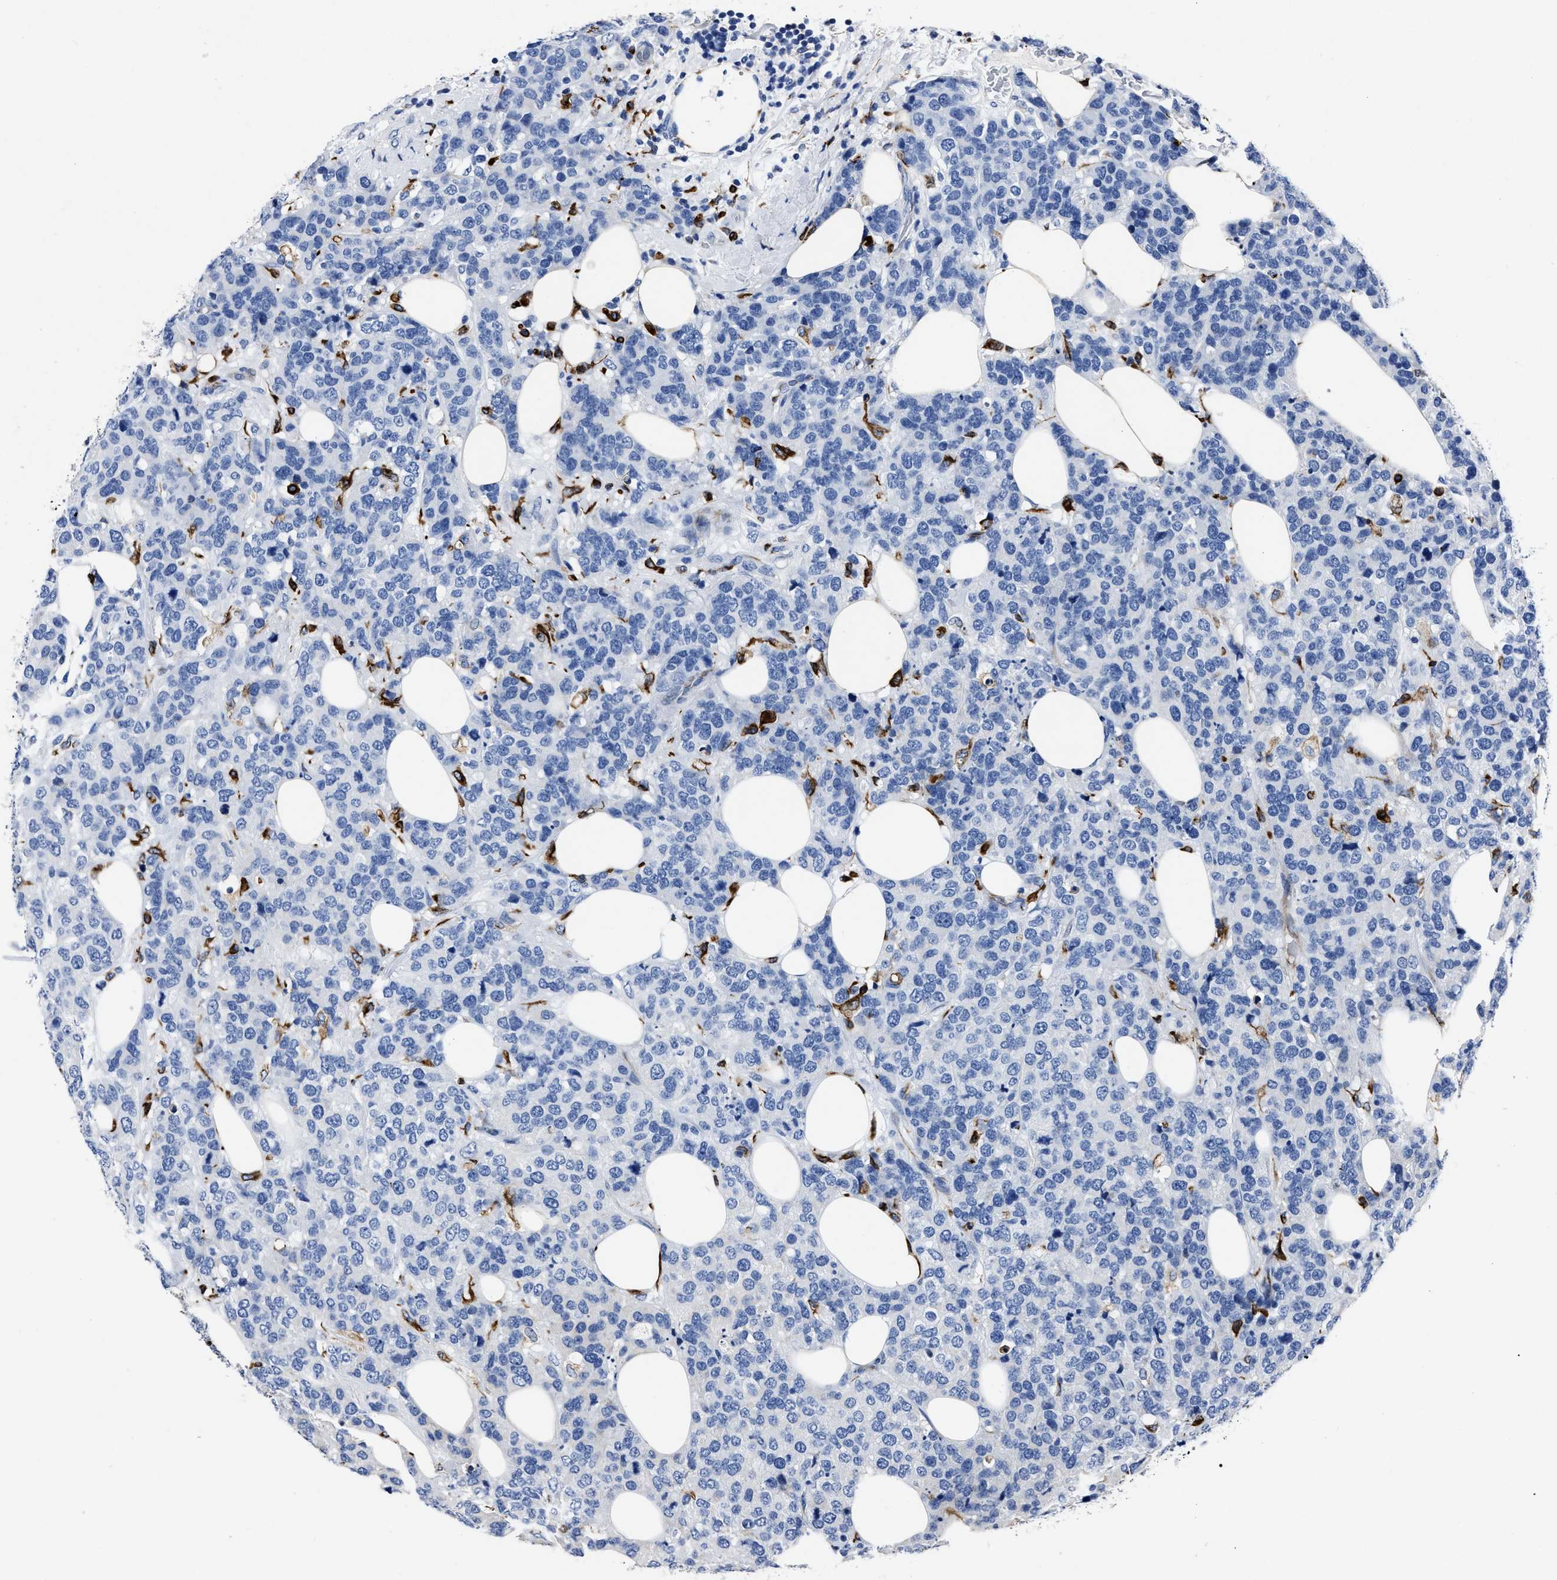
{"staining": {"intensity": "negative", "quantity": "none", "location": "none"}, "tissue": "breast cancer", "cell_type": "Tumor cells", "image_type": "cancer", "snomed": [{"axis": "morphology", "description": "Lobular carcinoma"}, {"axis": "topography", "description": "Breast"}], "caption": "Histopathology image shows no significant protein expression in tumor cells of breast lobular carcinoma.", "gene": "OR10G3", "patient": {"sex": "female", "age": 59}}